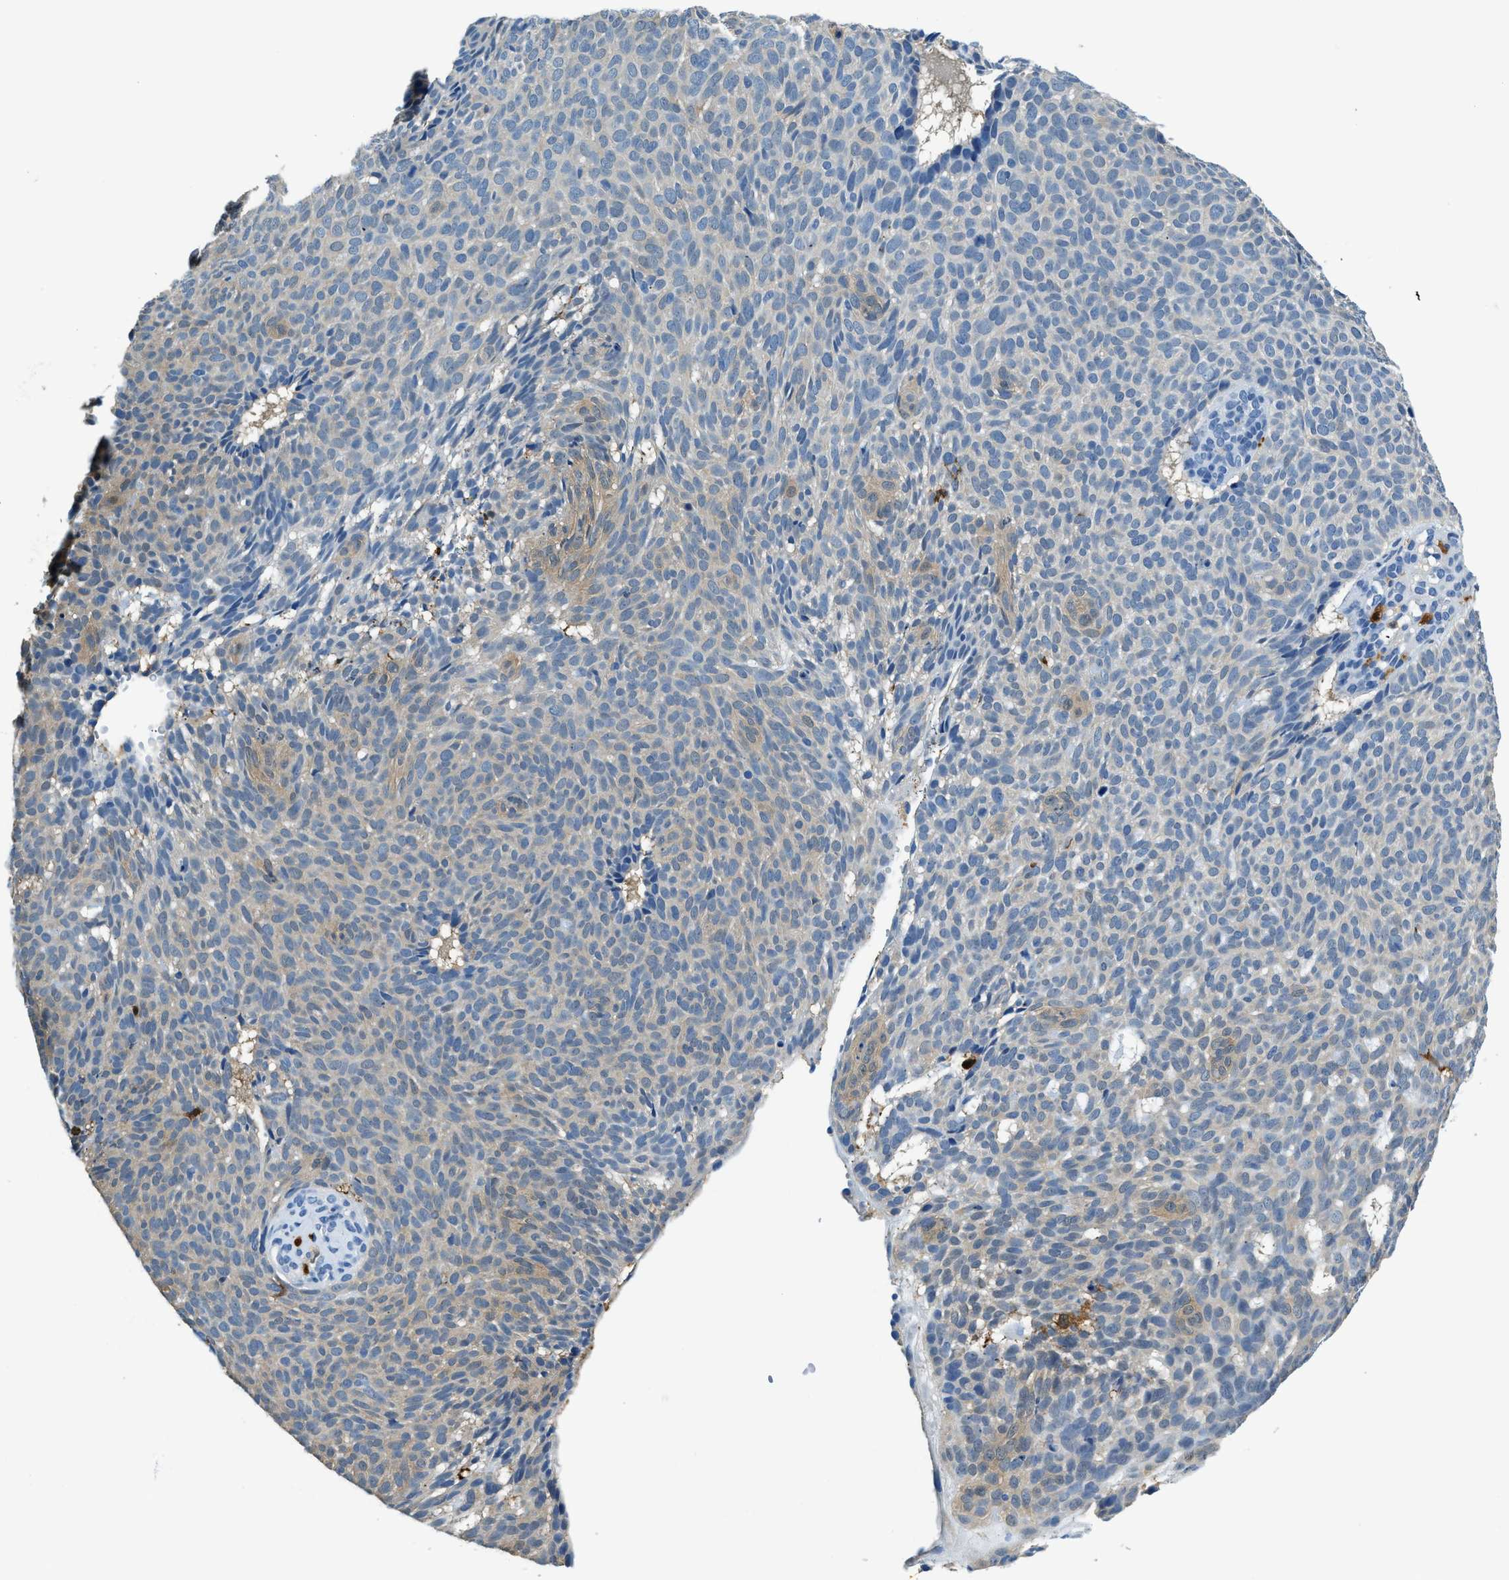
{"staining": {"intensity": "weak", "quantity": "25%-75%", "location": "cytoplasmic/membranous"}, "tissue": "skin cancer", "cell_type": "Tumor cells", "image_type": "cancer", "snomed": [{"axis": "morphology", "description": "Basal cell carcinoma"}, {"axis": "topography", "description": "Skin"}], "caption": "About 25%-75% of tumor cells in skin cancer (basal cell carcinoma) demonstrate weak cytoplasmic/membranous protein positivity as visualized by brown immunohistochemical staining.", "gene": "CAPG", "patient": {"sex": "male", "age": 61}}